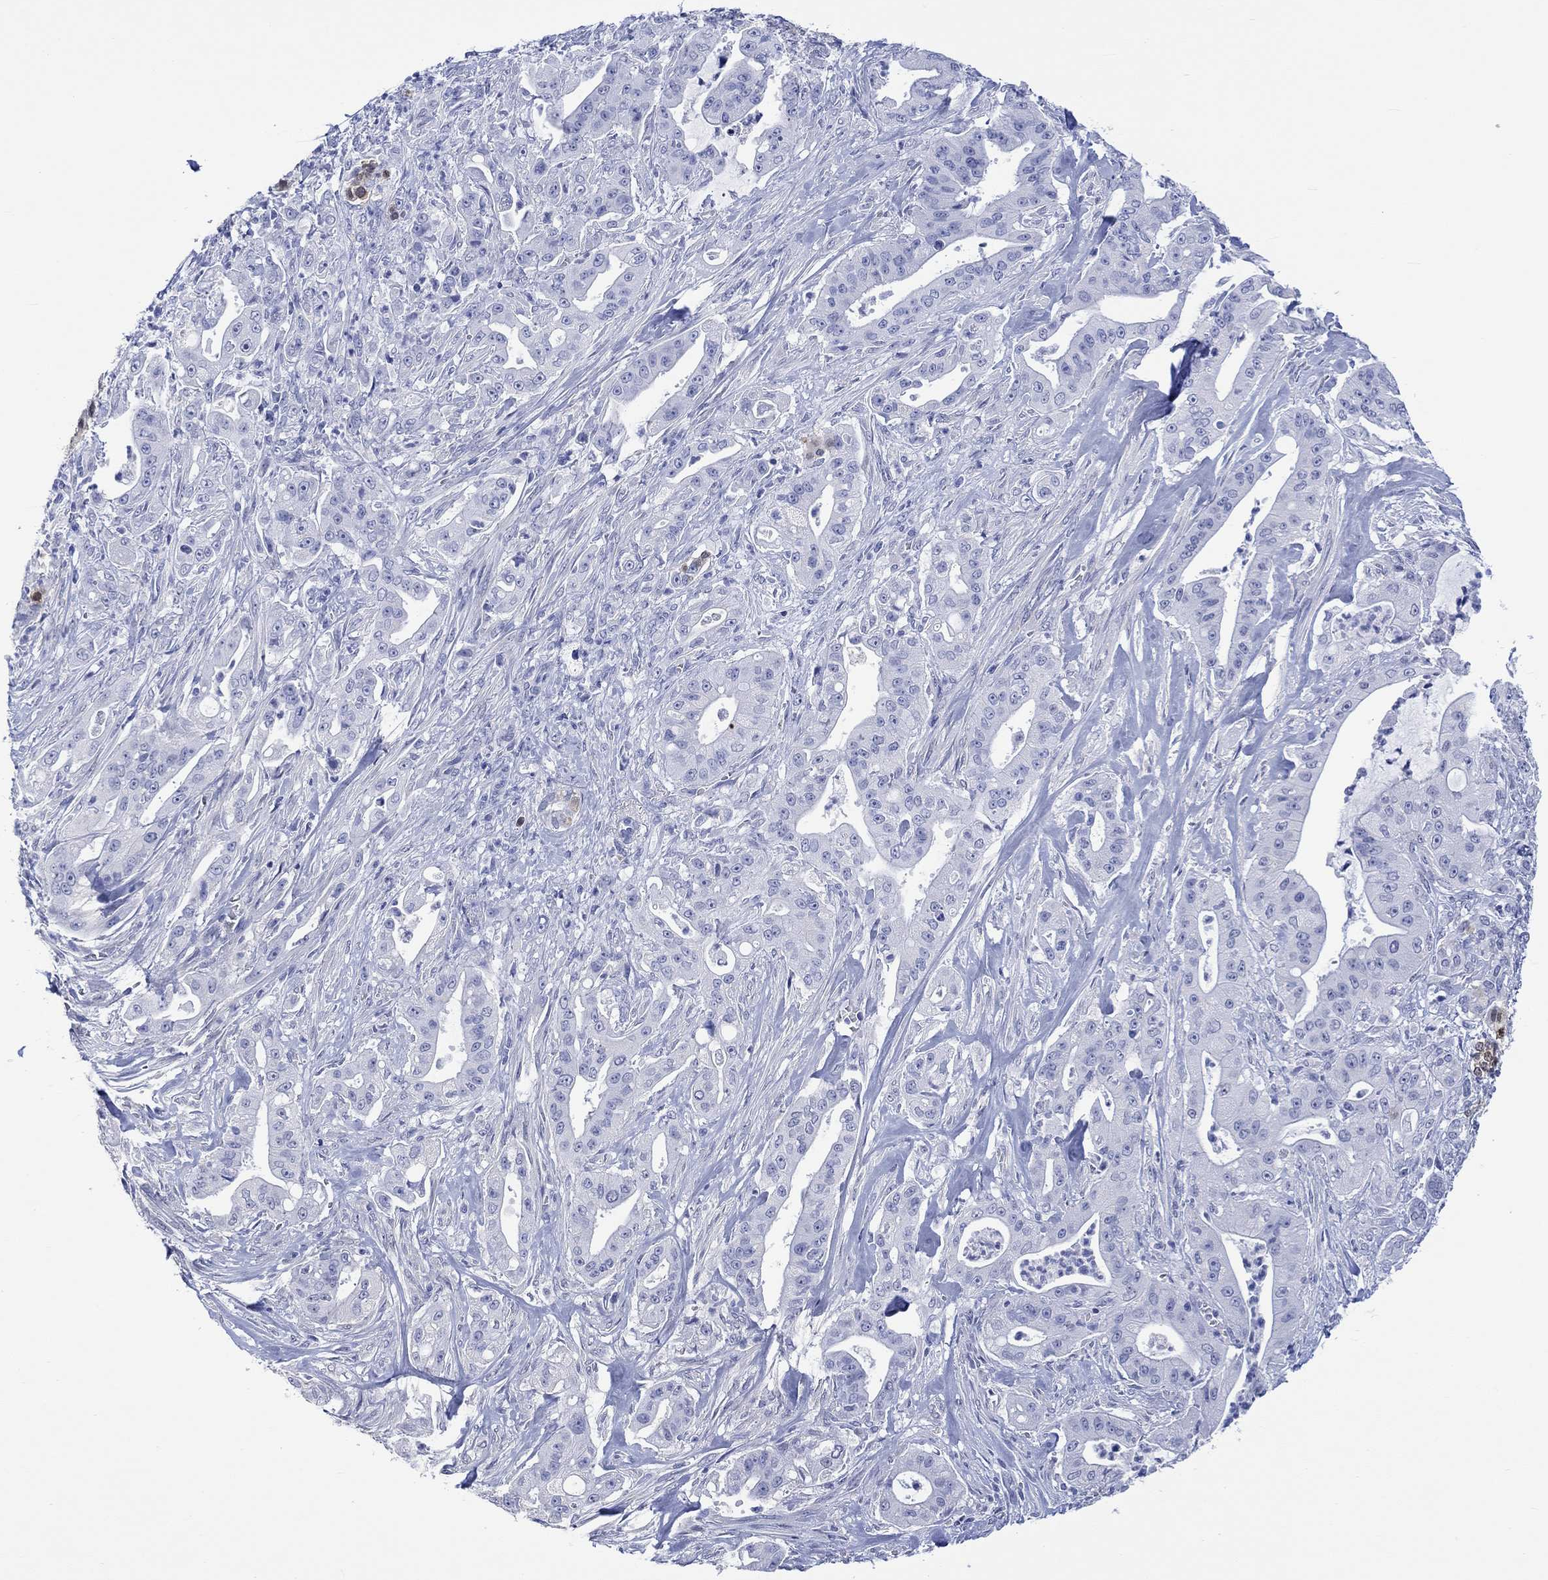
{"staining": {"intensity": "moderate", "quantity": "<25%", "location": "nuclear"}, "tissue": "pancreatic cancer", "cell_type": "Tumor cells", "image_type": "cancer", "snomed": [{"axis": "morphology", "description": "Normal tissue, NOS"}, {"axis": "morphology", "description": "Inflammation, NOS"}, {"axis": "morphology", "description": "Adenocarcinoma, NOS"}, {"axis": "topography", "description": "Pancreas"}], "caption": "A low amount of moderate nuclear expression is identified in approximately <25% of tumor cells in pancreatic cancer (adenocarcinoma) tissue. (DAB (3,3'-diaminobenzidine) IHC, brown staining for protein, blue staining for nuclei).", "gene": "MSI1", "patient": {"sex": "male", "age": 57}}